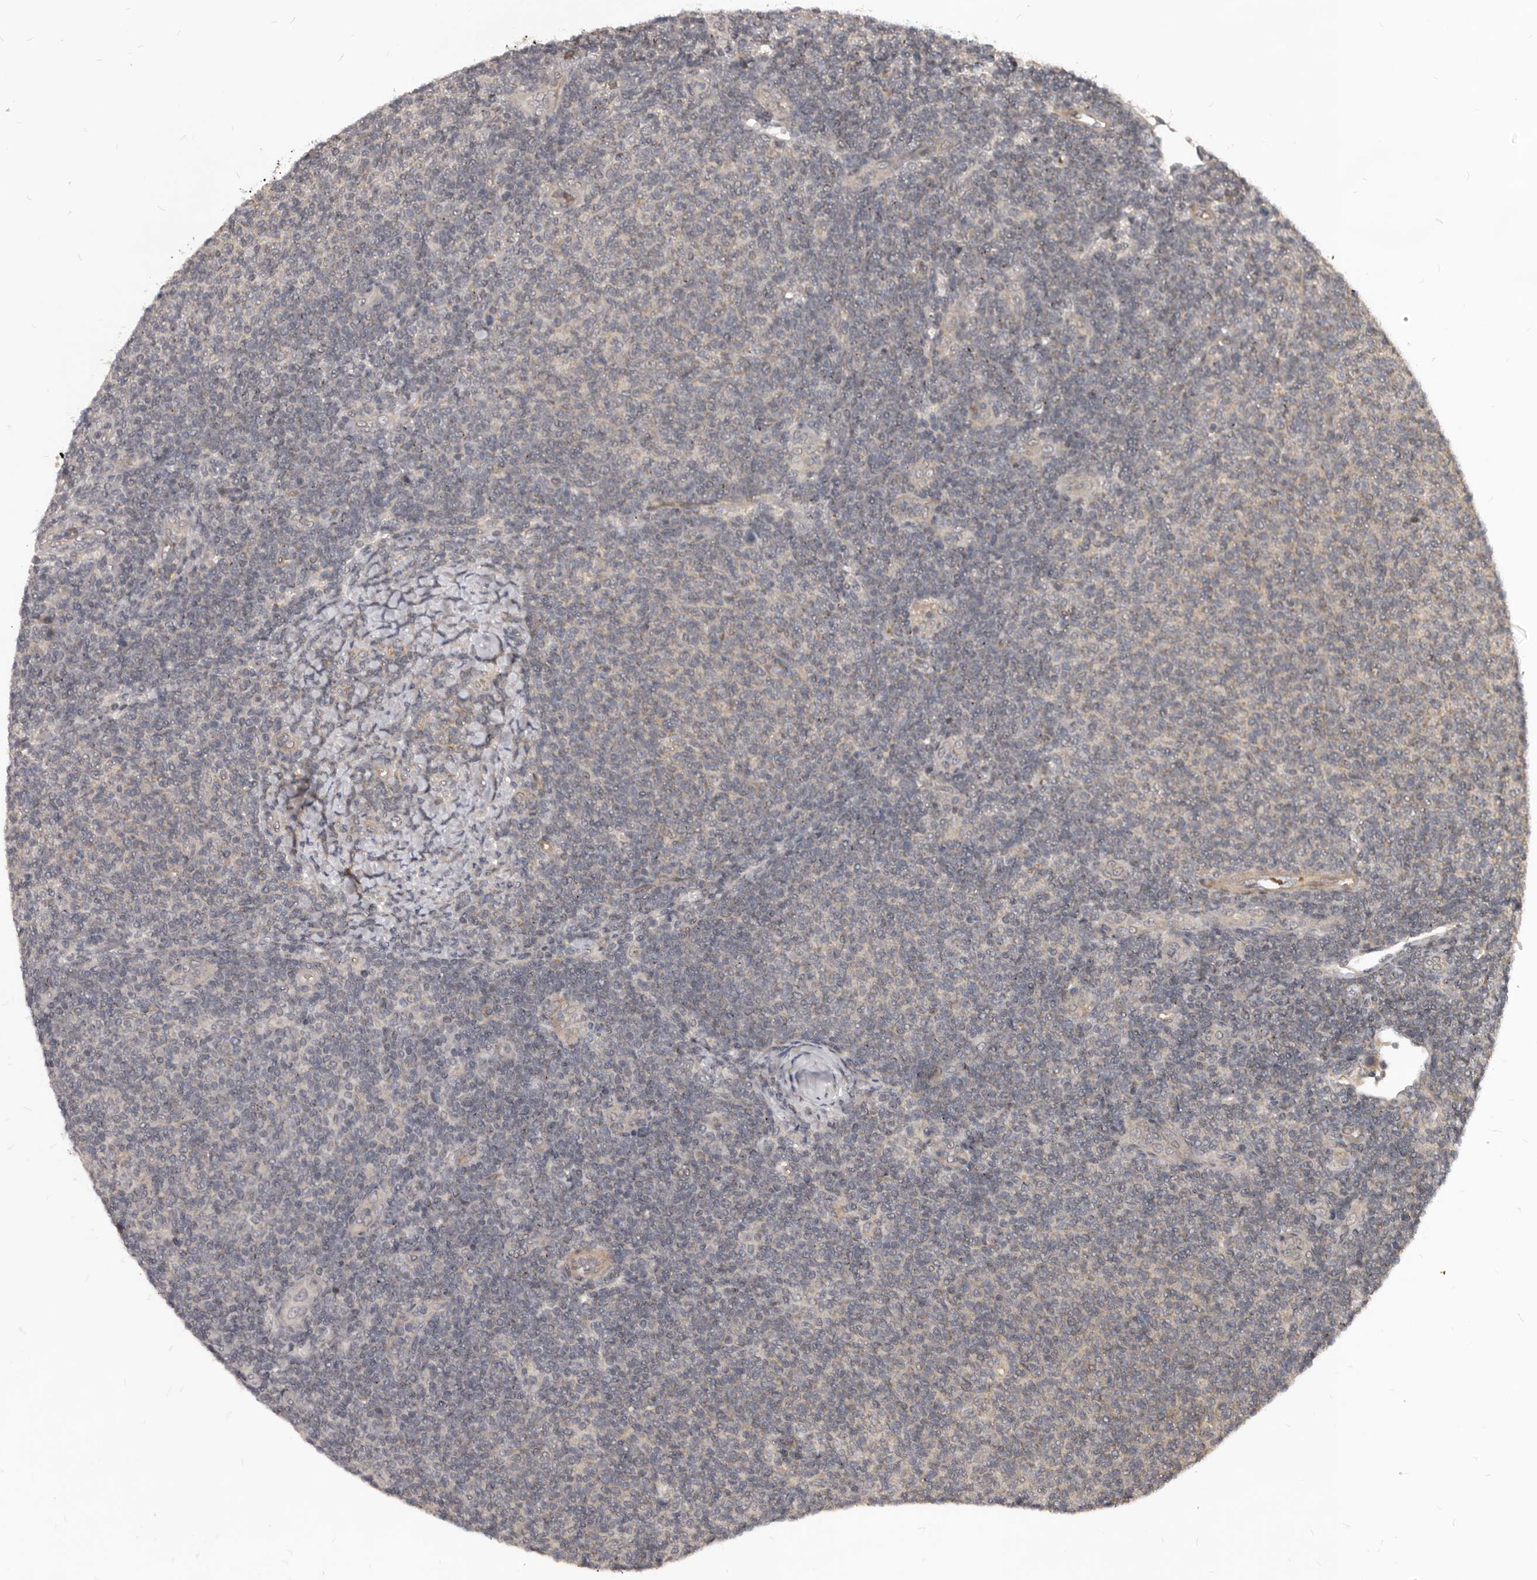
{"staining": {"intensity": "negative", "quantity": "none", "location": "none"}, "tissue": "lymphoma", "cell_type": "Tumor cells", "image_type": "cancer", "snomed": [{"axis": "morphology", "description": "Malignant lymphoma, non-Hodgkin's type, Low grade"}, {"axis": "topography", "description": "Lymph node"}], "caption": "IHC micrograph of neoplastic tissue: human malignant lymphoma, non-Hodgkin's type (low-grade) stained with DAB displays no significant protein expression in tumor cells.", "gene": "GABPB2", "patient": {"sex": "male", "age": 66}}